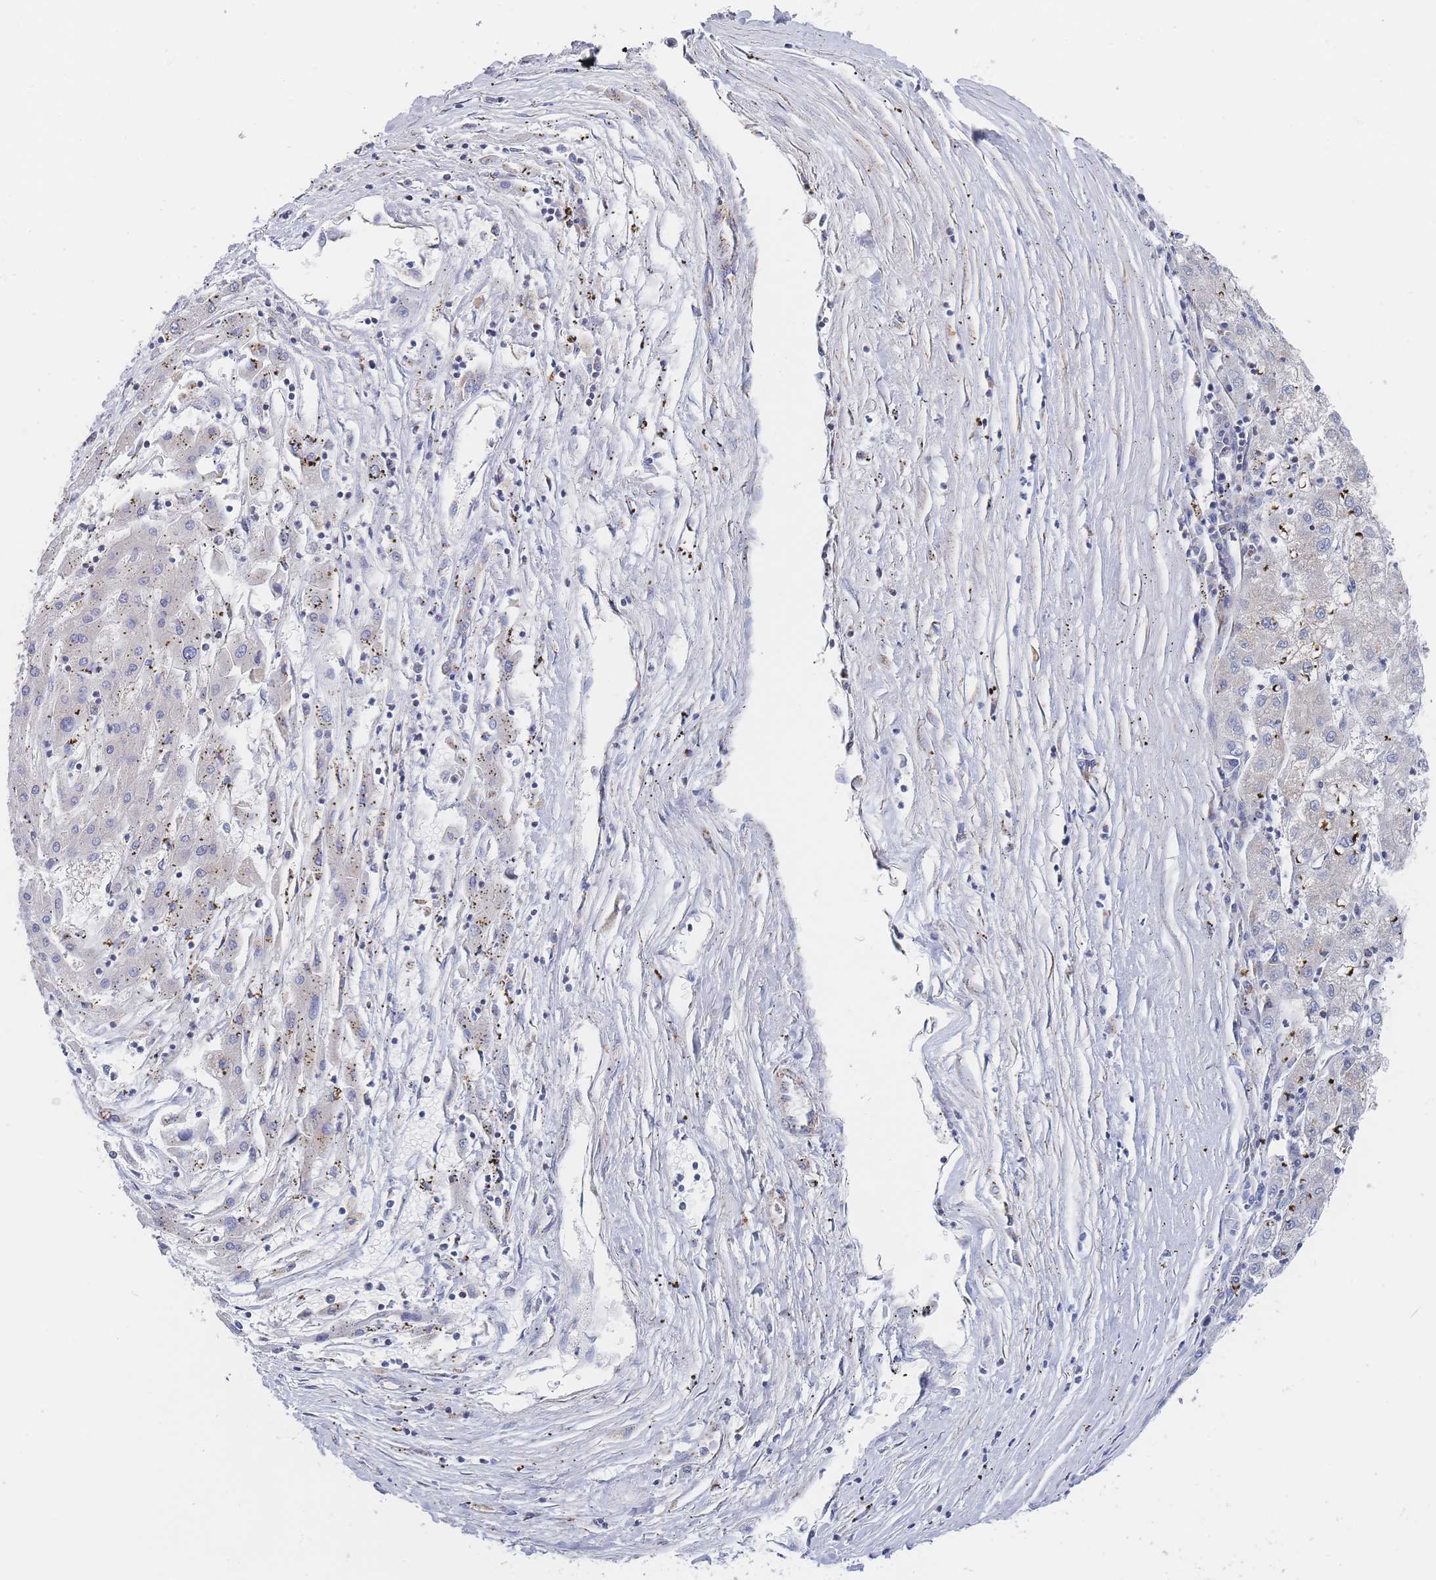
{"staining": {"intensity": "negative", "quantity": "none", "location": "none"}, "tissue": "liver cancer", "cell_type": "Tumor cells", "image_type": "cancer", "snomed": [{"axis": "morphology", "description": "Carcinoma, Hepatocellular, NOS"}, {"axis": "topography", "description": "Liver"}], "caption": "This is an immunohistochemistry micrograph of liver hepatocellular carcinoma. There is no expression in tumor cells.", "gene": "IKZF4", "patient": {"sex": "male", "age": 72}}